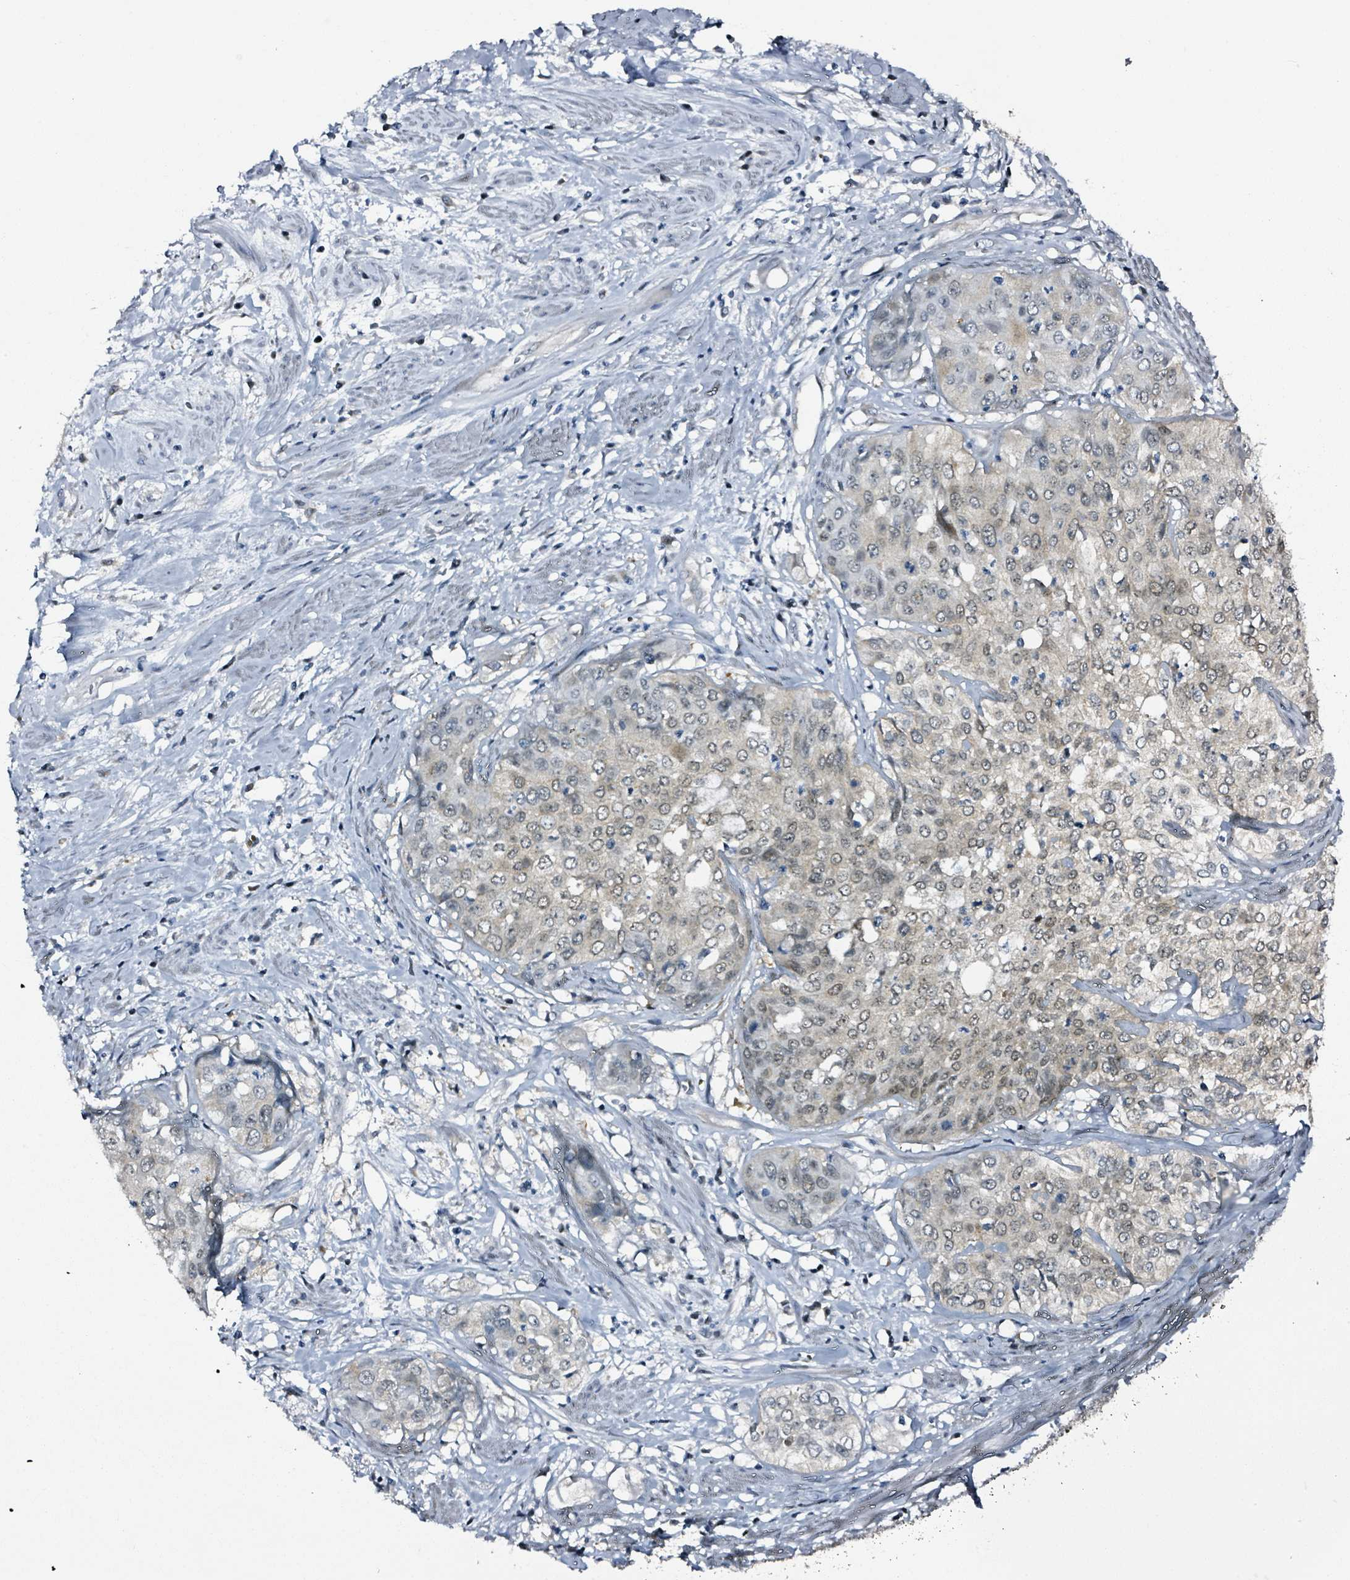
{"staining": {"intensity": "weak", "quantity": "25%-75%", "location": "nuclear"}, "tissue": "cervical cancer", "cell_type": "Tumor cells", "image_type": "cancer", "snomed": [{"axis": "morphology", "description": "Squamous cell carcinoma, NOS"}, {"axis": "topography", "description": "Cervix"}], "caption": "Squamous cell carcinoma (cervical) stained with a protein marker displays weak staining in tumor cells.", "gene": "B3GAT3", "patient": {"sex": "female", "age": 31}}